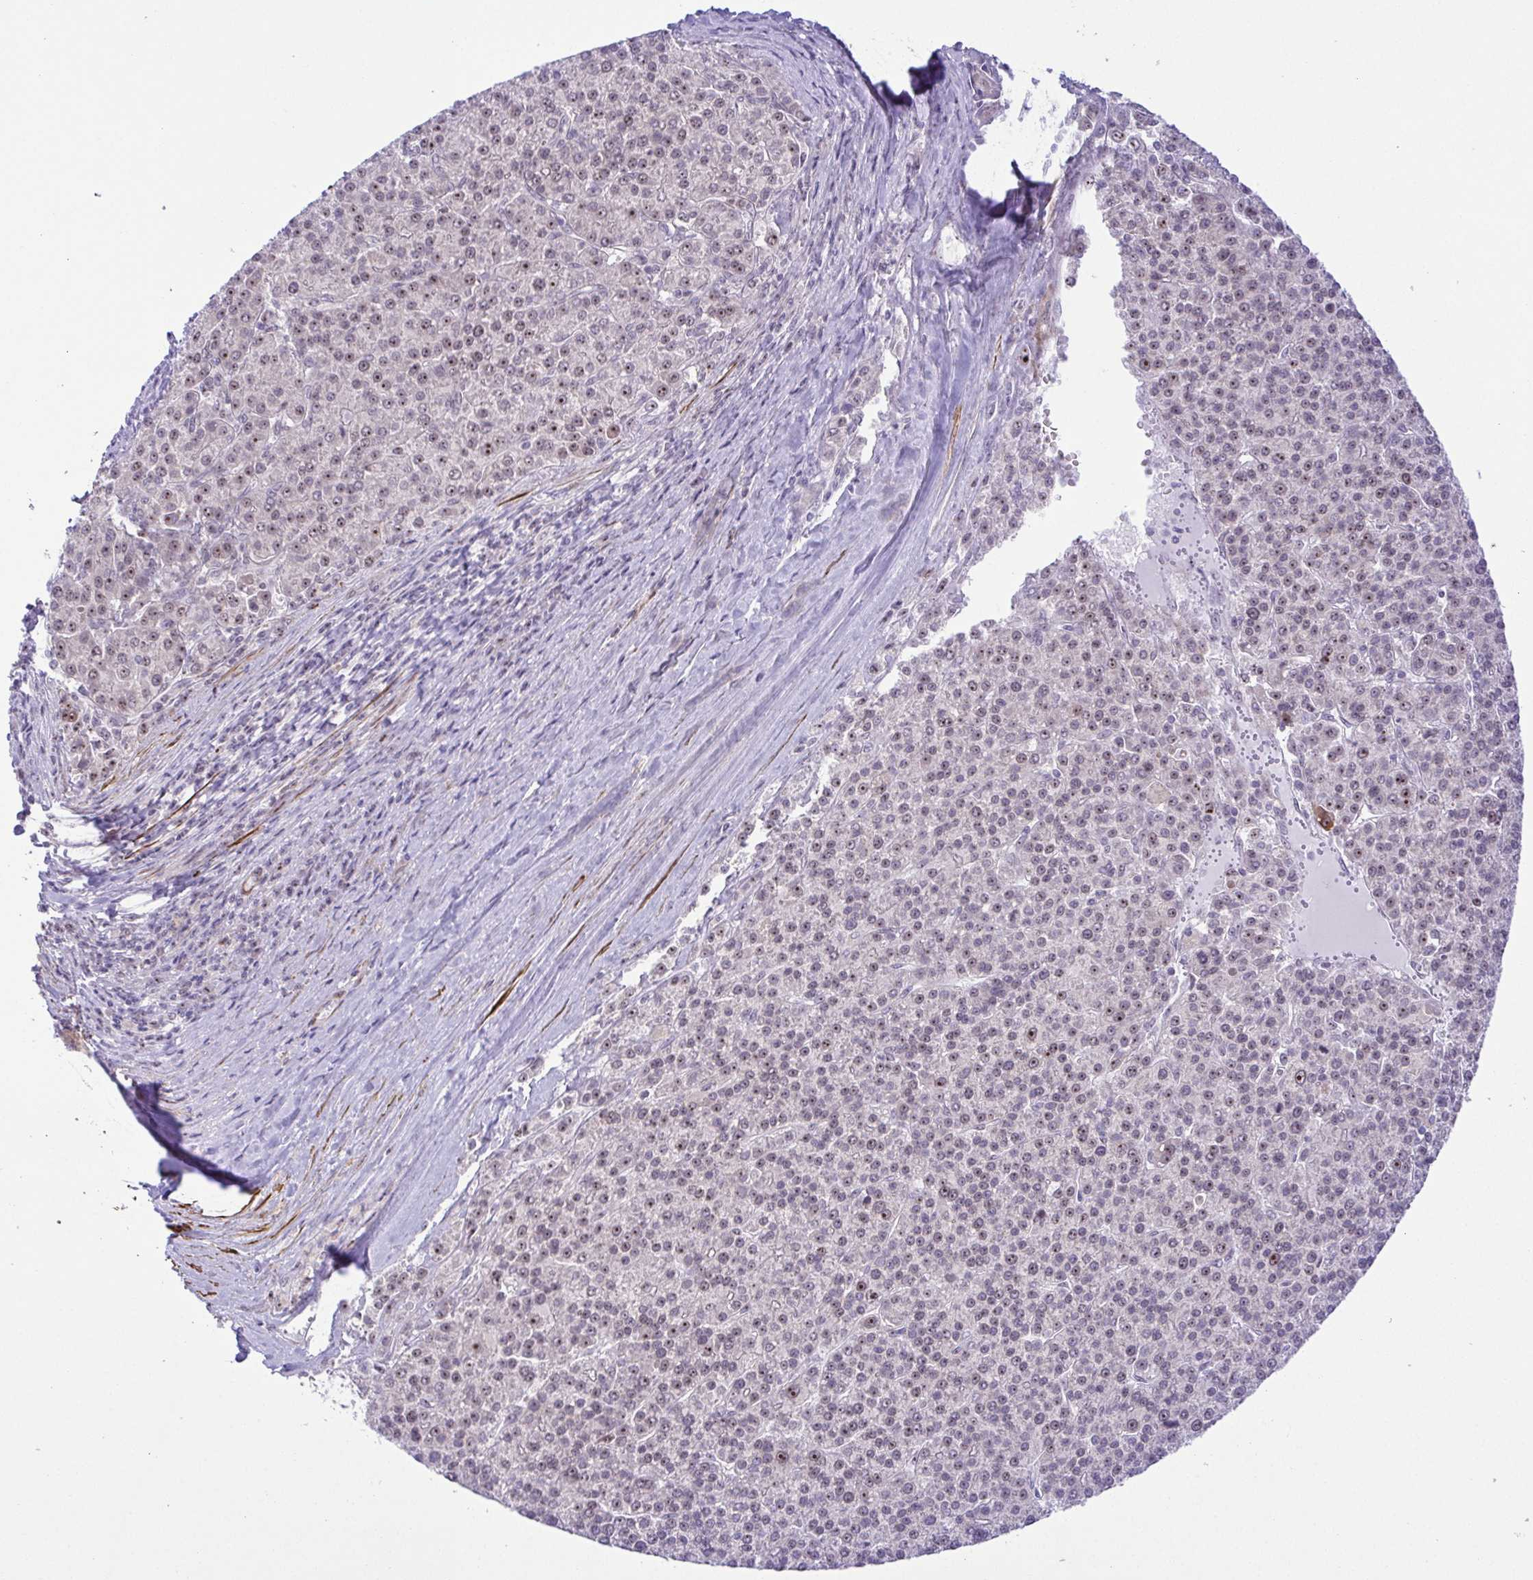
{"staining": {"intensity": "weak", "quantity": "<25%", "location": "nuclear"}, "tissue": "liver cancer", "cell_type": "Tumor cells", "image_type": "cancer", "snomed": [{"axis": "morphology", "description": "Carcinoma, Hepatocellular, NOS"}, {"axis": "topography", "description": "Liver"}], "caption": "High magnification brightfield microscopy of liver cancer (hepatocellular carcinoma) stained with DAB (3,3'-diaminobenzidine) (brown) and counterstained with hematoxylin (blue): tumor cells show no significant positivity. Brightfield microscopy of immunohistochemistry stained with DAB (brown) and hematoxylin (blue), captured at high magnification.", "gene": "RSL24D1", "patient": {"sex": "female", "age": 58}}